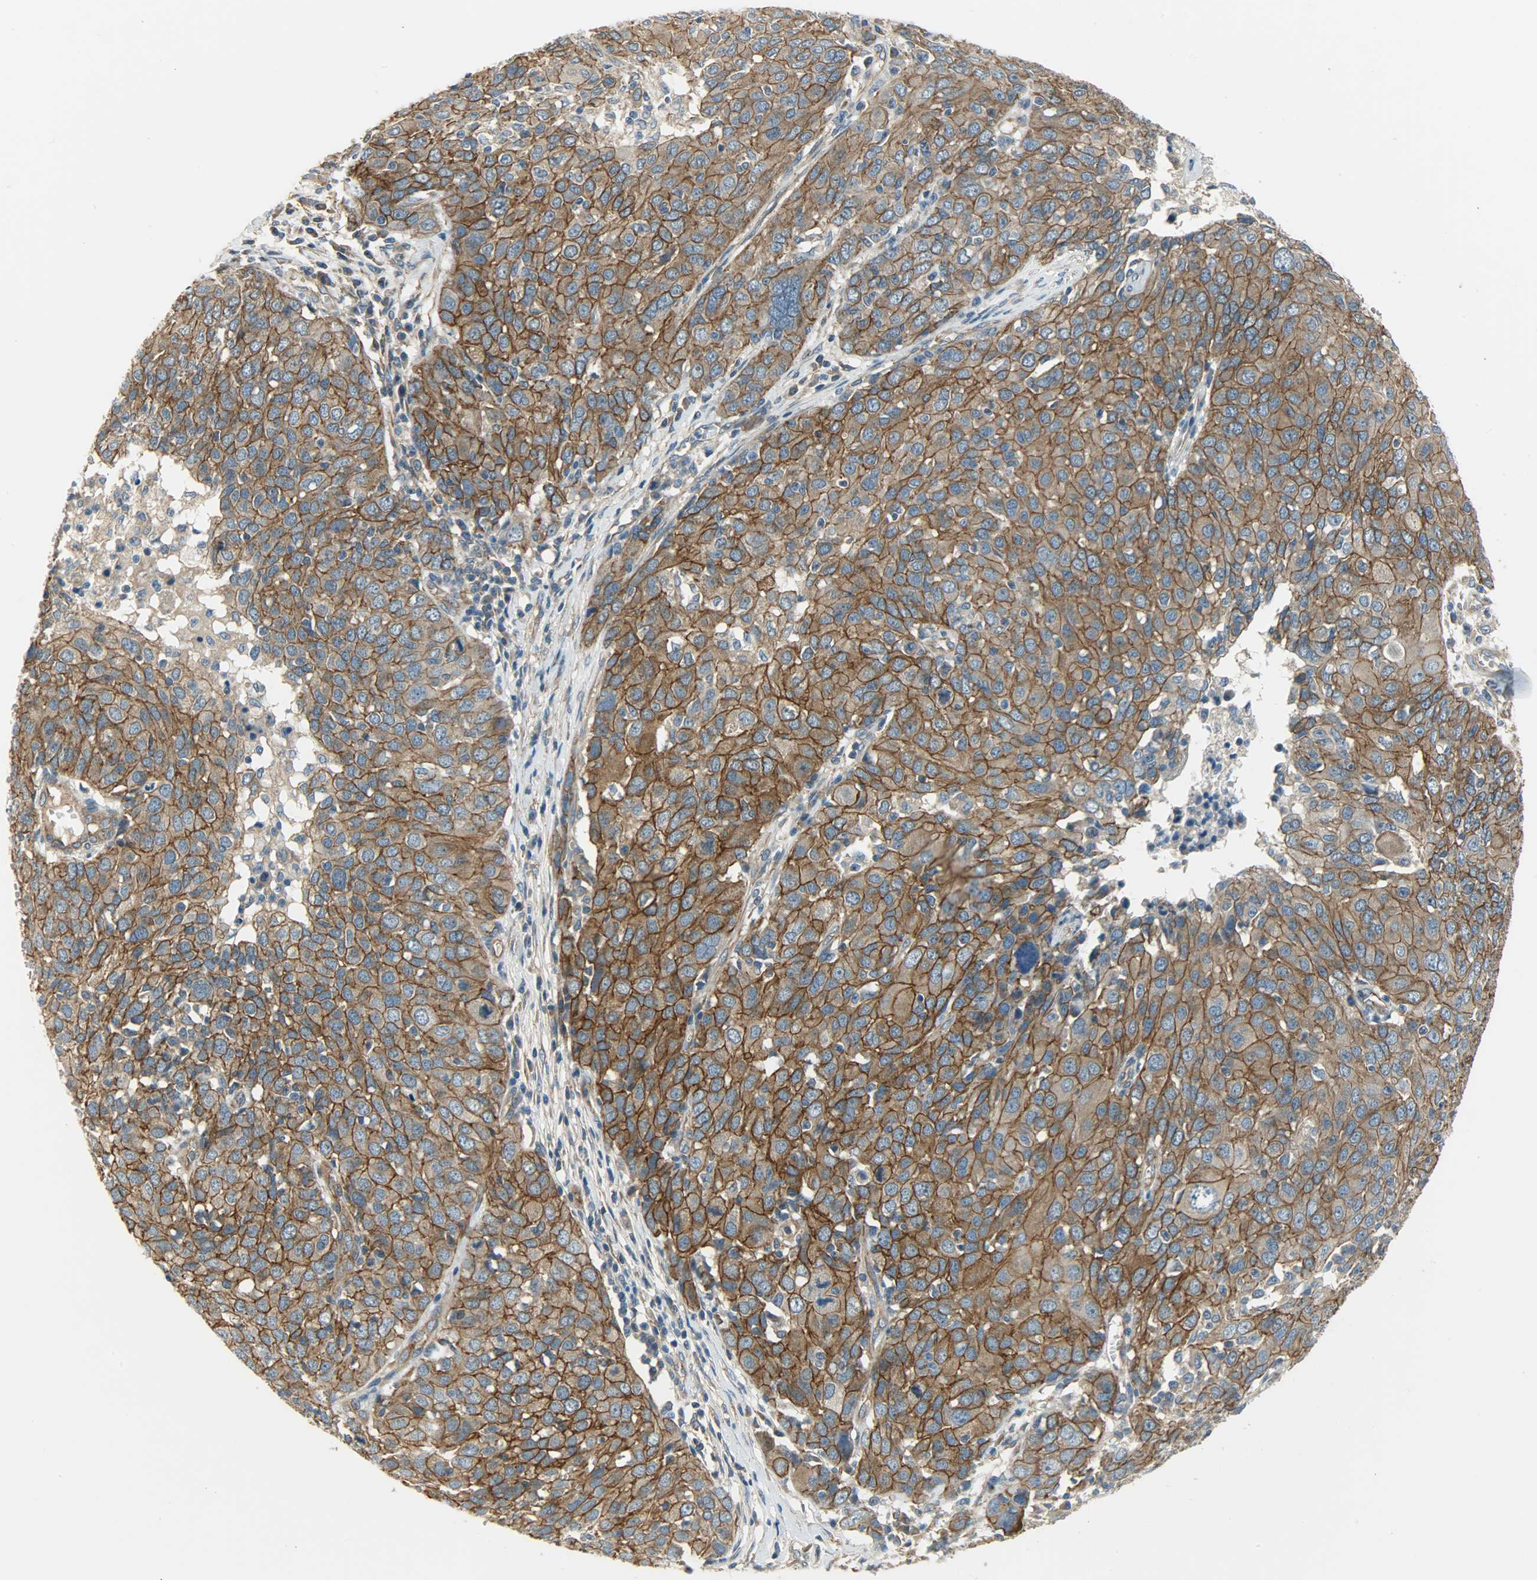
{"staining": {"intensity": "moderate", "quantity": ">75%", "location": "cytoplasmic/membranous"}, "tissue": "ovarian cancer", "cell_type": "Tumor cells", "image_type": "cancer", "snomed": [{"axis": "morphology", "description": "Carcinoma, endometroid"}, {"axis": "topography", "description": "Ovary"}], "caption": "Tumor cells display medium levels of moderate cytoplasmic/membranous expression in about >75% of cells in ovarian cancer. (IHC, brightfield microscopy, high magnification).", "gene": "KIAA1217", "patient": {"sex": "female", "age": 50}}